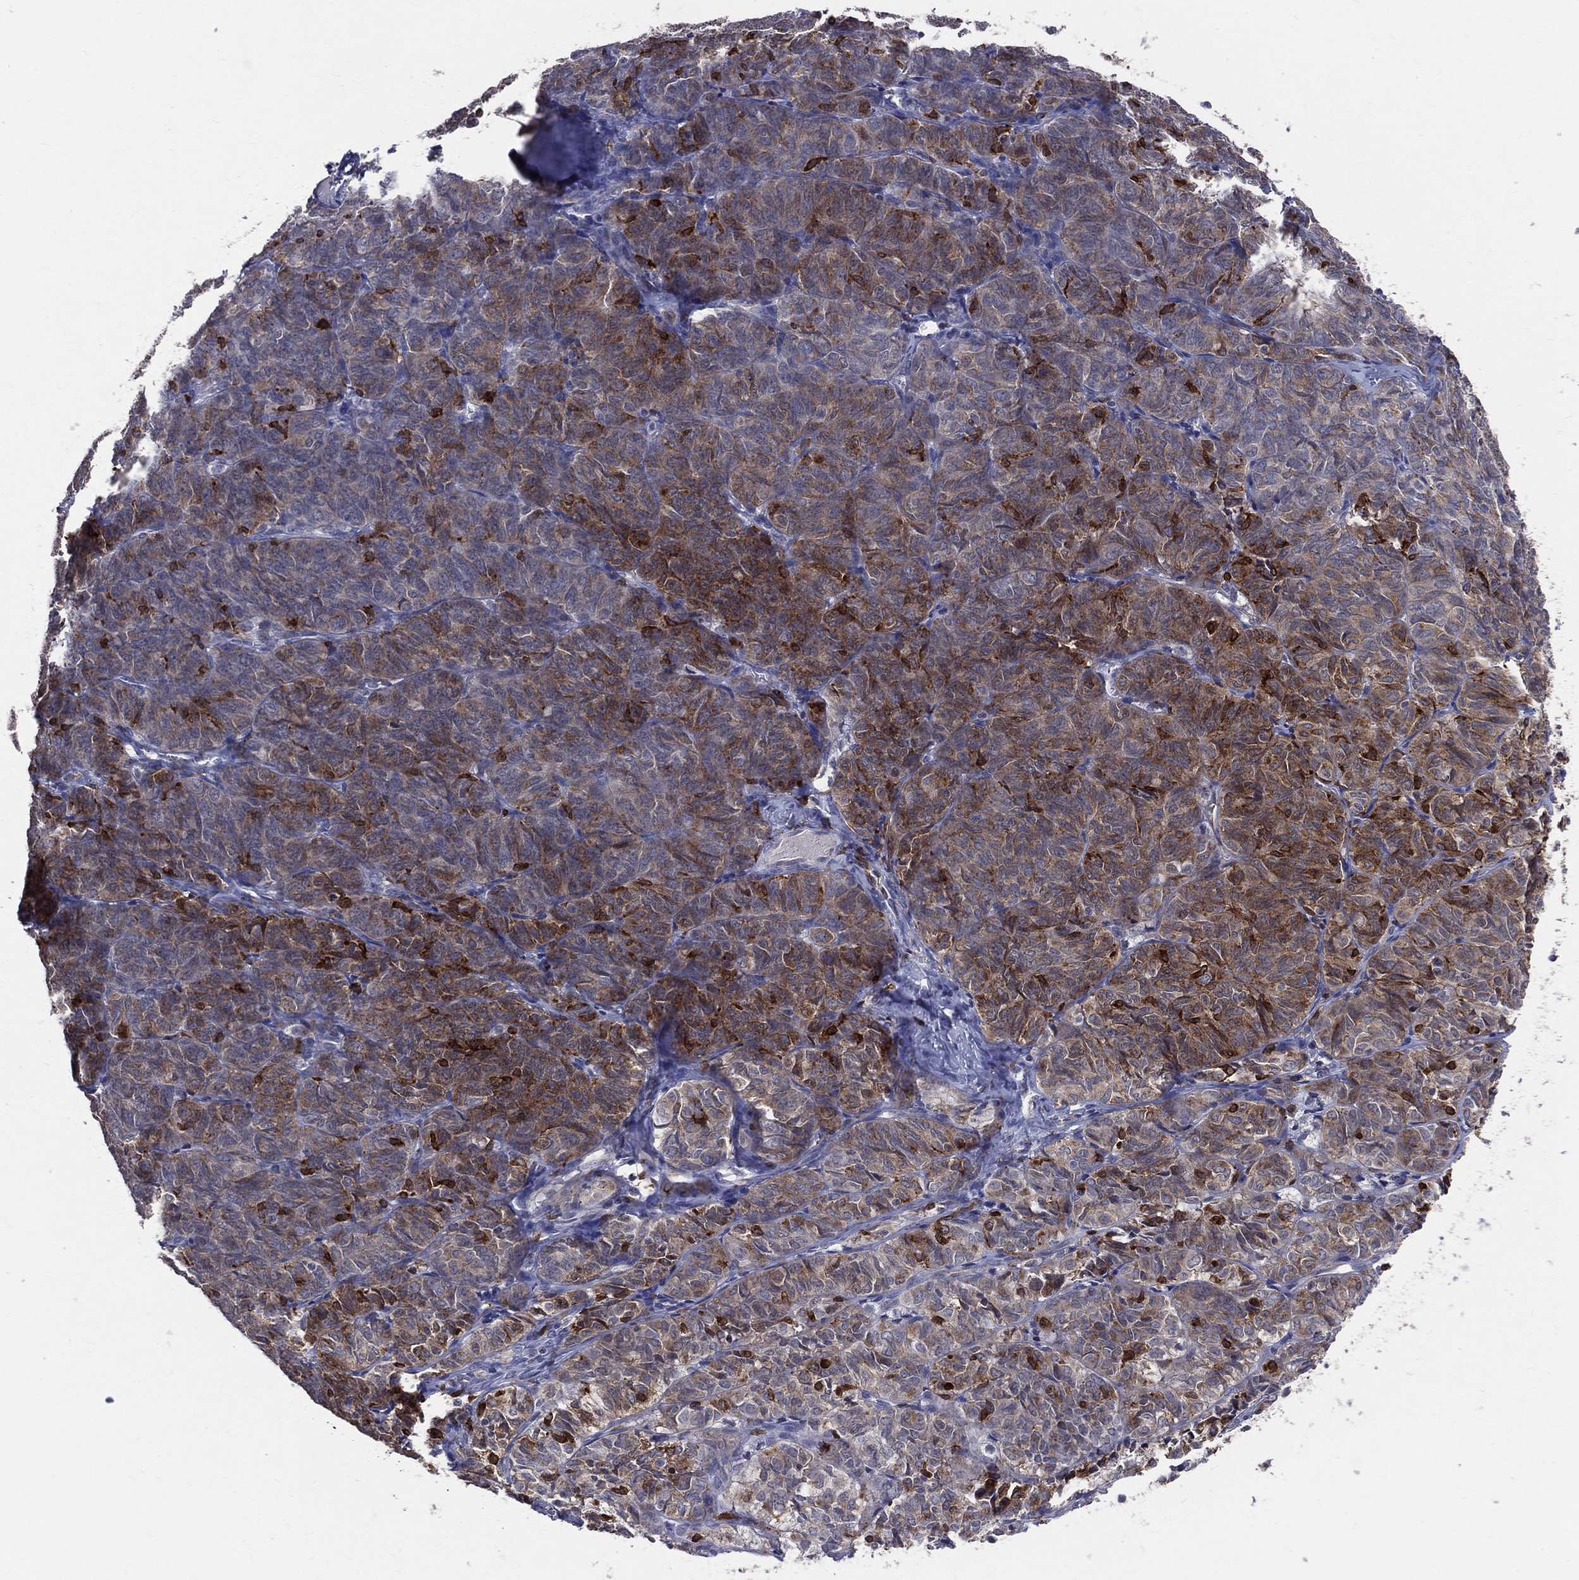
{"staining": {"intensity": "strong", "quantity": "25%-75%", "location": "cytoplasmic/membranous"}, "tissue": "ovarian cancer", "cell_type": "Tumor cells", "image_type": "cancer", "snomed": [{"axis": "morphology", "description": "Carcinoma, endometroid"}, {"axis": "topography", "description": "Ovary"}], "caption": "About 25%-75% of tumor cells in ovarian cancer display strong cytoplasmic/membranous protein positivity as visualized by brown immunohistochemical staining.", "gene": "CD74", "patient": {"sex": "female", "age": 80}}